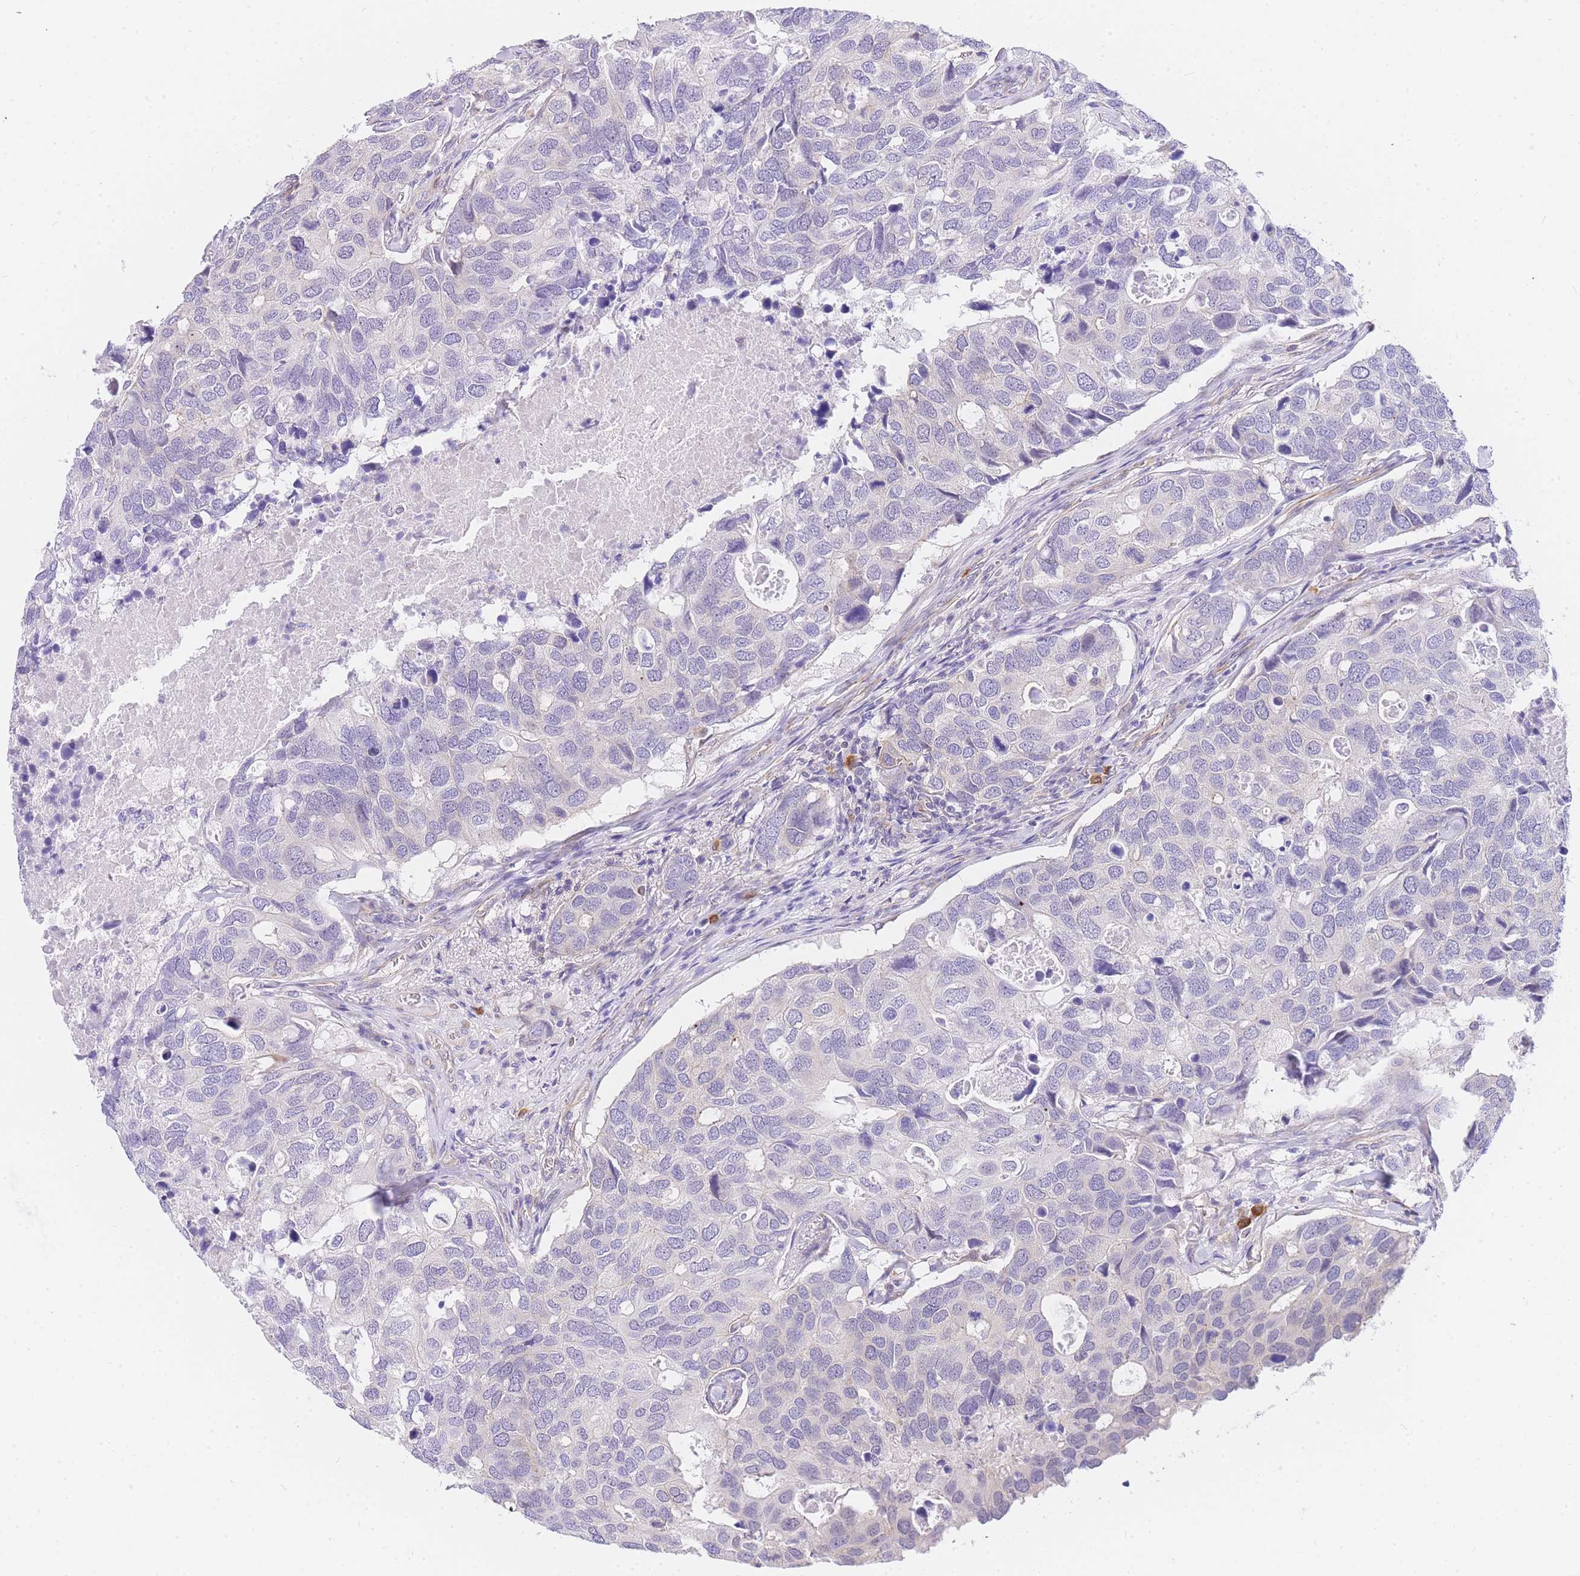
{"staining": {"intensity": "negative", "quantity": "none", "location": "none"}, "tissue": "breast cancer", "cell_type": "Tumor cells", "image_type": "cancer", "snomed": [{"axis": "morphology", "description": "Duct carcinoma"}, {"axis": "topography", "description": "Breast"}], "caption": "DAB immunohistochemical staining of human breast cancer (intraductal carcinoma) exhibits no significant positivity in tumor cells.", "gene": "SRSF12", "patient": {"sex": "female", "age": 83}}